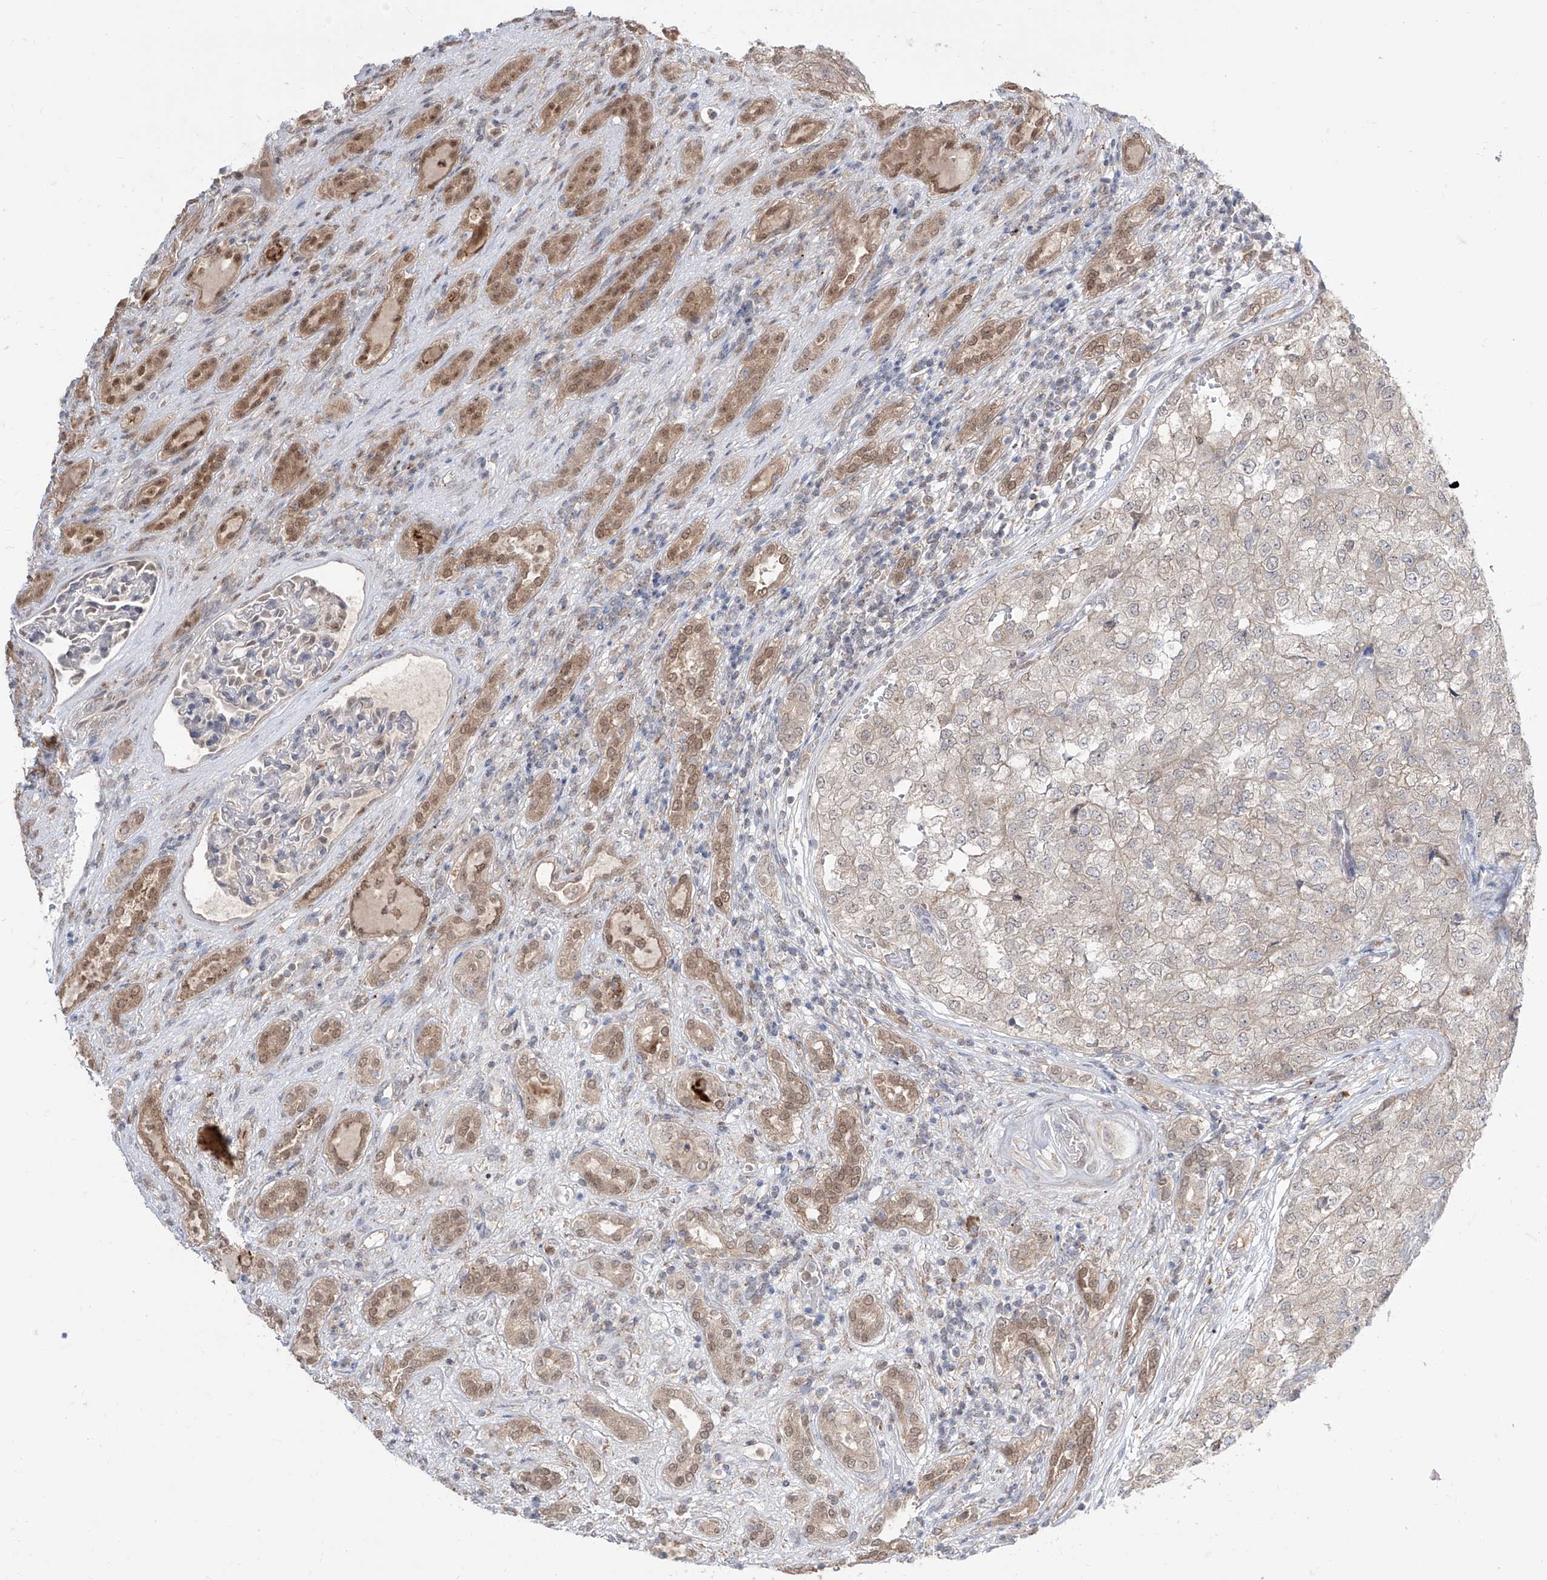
{"staining": {"intensity": "negative", "quantity": "none", "location": "none"}, "tissue": "renal cancer", "cell_type": "Tumor cells", "image_type": "cancer", "snomed": [{"axis": "morphology", "description": "Adenocarcinoma, NOS"}, {"axis": "topography", "description": "Kidney"}], "caption": "DAB immunohistochemical staining of human renal adenocarcinoma reveals no significant positivity in tumor cells. (Stains: DAB (3,3'-diaminobenzidine) IHC with hematoxylin counter stain, Microscopy: brightfield microscopy at high magnification).", "gene": "BROX", "patient": {"sex": "female", "age": 54}}